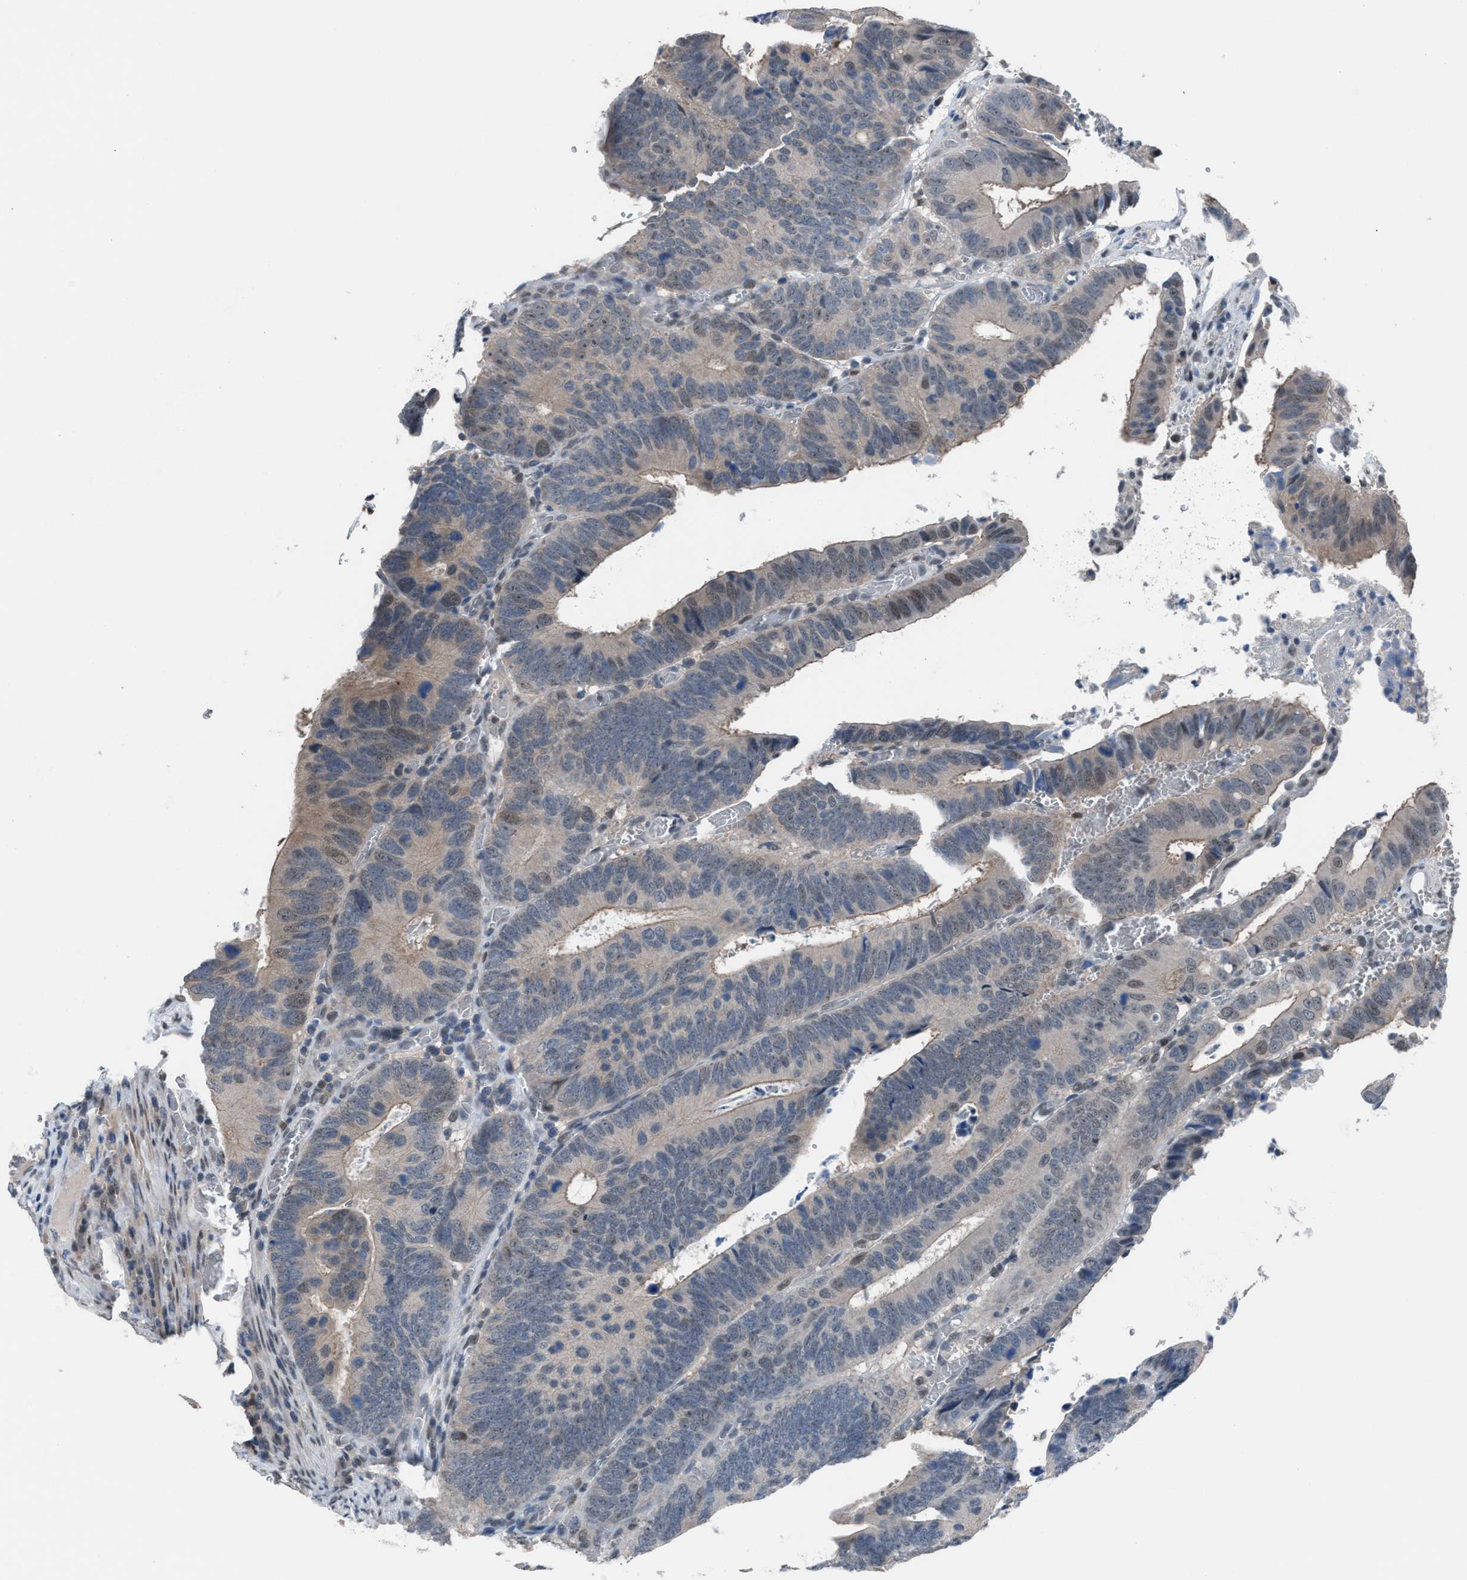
{"staining": {"intensity": "weak", "quantity": "<25%", "location": "cytoplasmic/membranous"}, "tissue": "colorectal cancer", "cell_type": "Tumor cells", "image_type": "cancer", "snomed": [{"axis": "morphology", "description": "Inflammation, NOS"}, {"axis": "morphology", "description": "Adenocarcinoma, NOS"}, {"axis": "topography", "description": "Colon"}], "caption": "Histopathology image shows no protein staining in tumor cells of colorectal cancer (adenocarcinoma) tissue.", "gene": "ZNF276", "patient": {"sex": "male", "age": 72}}